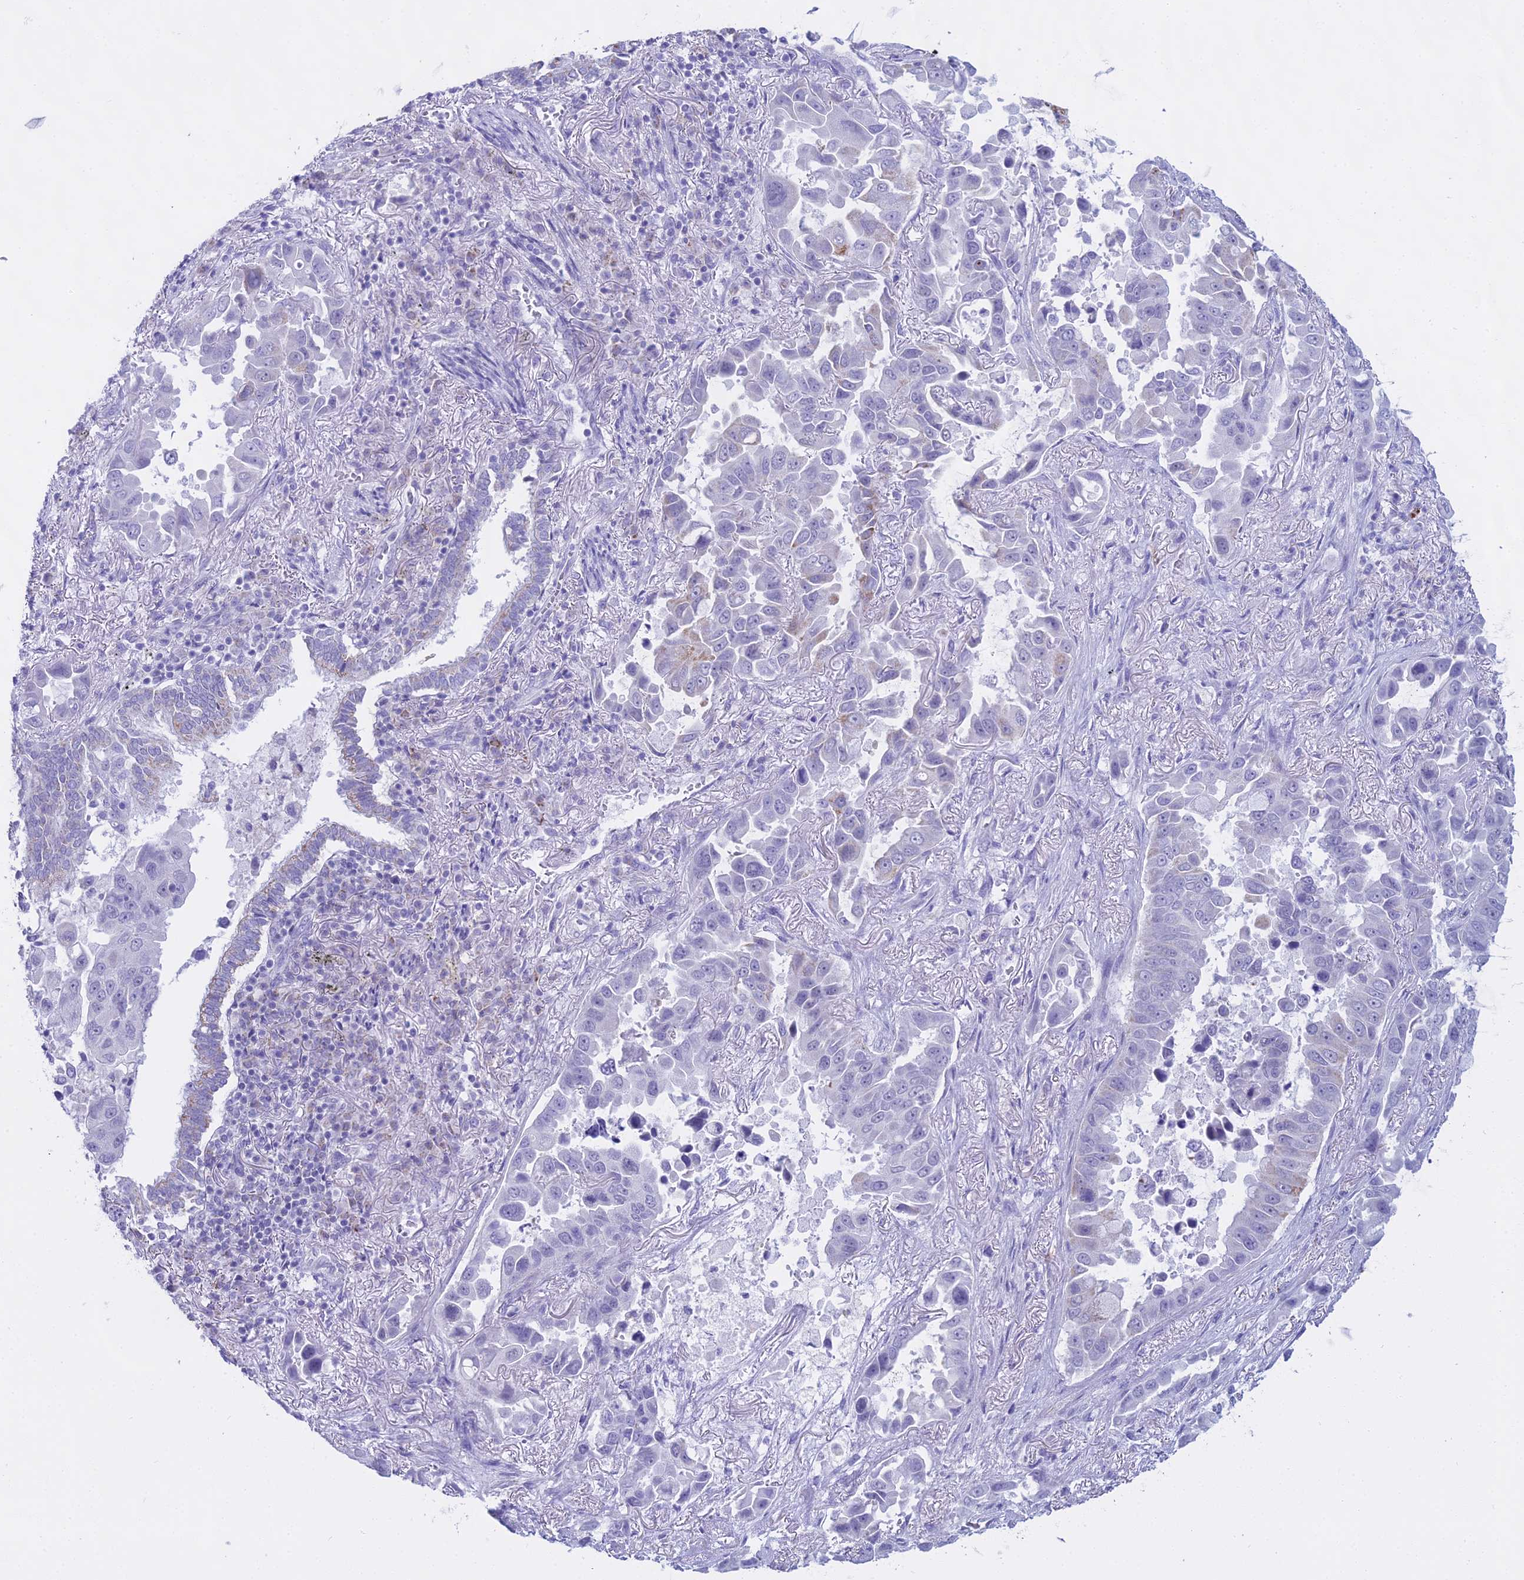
{"staining": {"intensity": "negative", "quantity": "none", "location": "none"}, "tissue": "lung cancer", "cell_type": "Tumor cells", "image_type": "cancer", "snomed": [{"axis": "morphology", "description": "Adenocarcinoma, NOS"}, {"axis": "topography", "description": "Lung"}], "caption": "DAB immunohistochemical staining of lung cancer shows no significant staining in tumor cells.", "gene": "CGB2", "patient": {"sex": "male", "age": 64}}